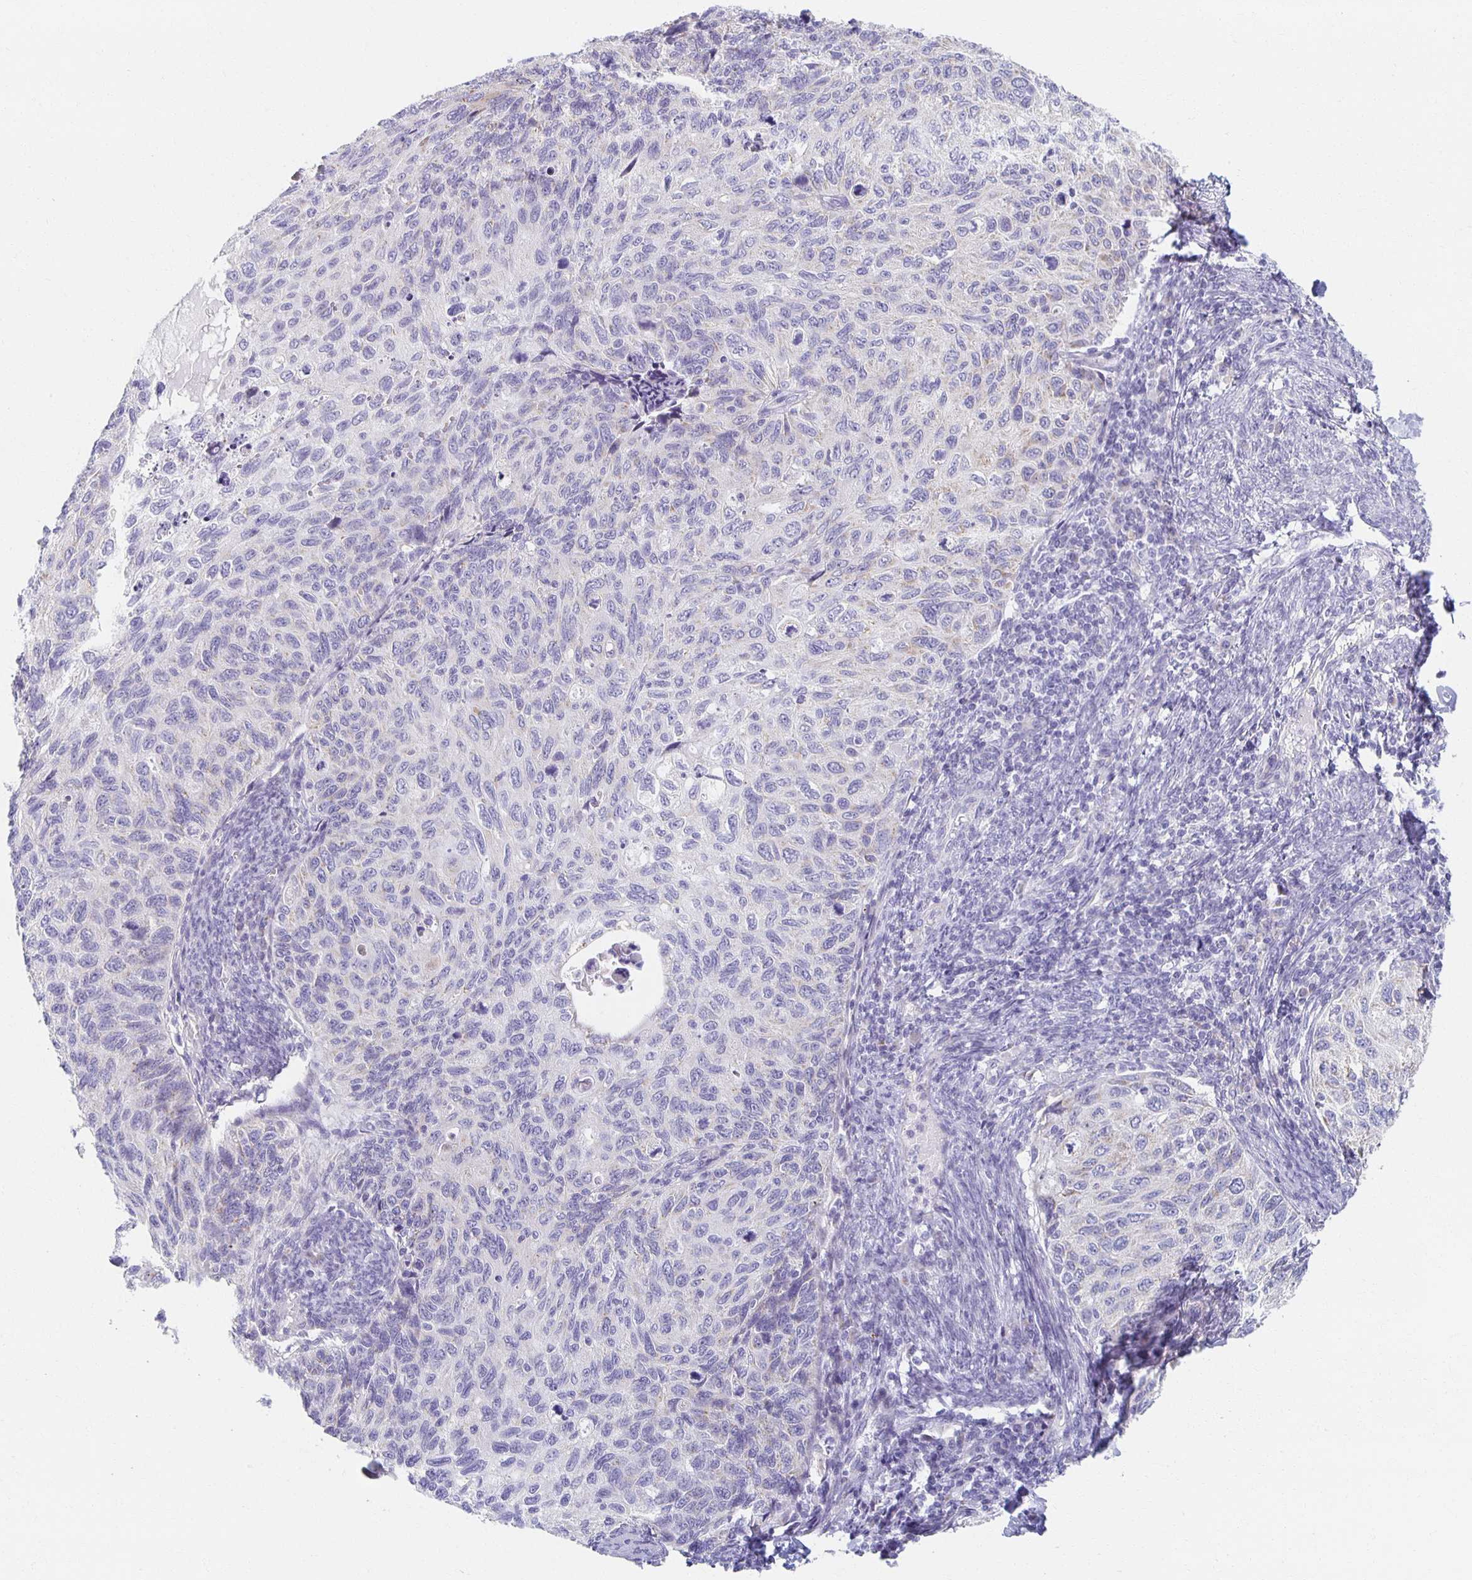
{"staining": {"intensity": "negative", "quantity": "none", "location": "none"}, "tissue": "cervical cancer", "cell_type": "Tumor cells", "image_type": "cancer", "snomed": [{"axis": "morphology", "description": "Squamous cell carcinoma, NOS"}, {"axis": "topography", "description": "Cervix"}], "caption": "High magnification brightfield microscopy of squamous cell carcinoma (cervical) stained with DAB (3,3'-diaminobenzidine) (brown) and counterstained with hematoxylin (blue): tumor cells show no significant expression. (DAB immunohistochemistry with hematoxylin counter stain).", "gene": "TEX44", "patient": {"sex": "female", "age": 70}}